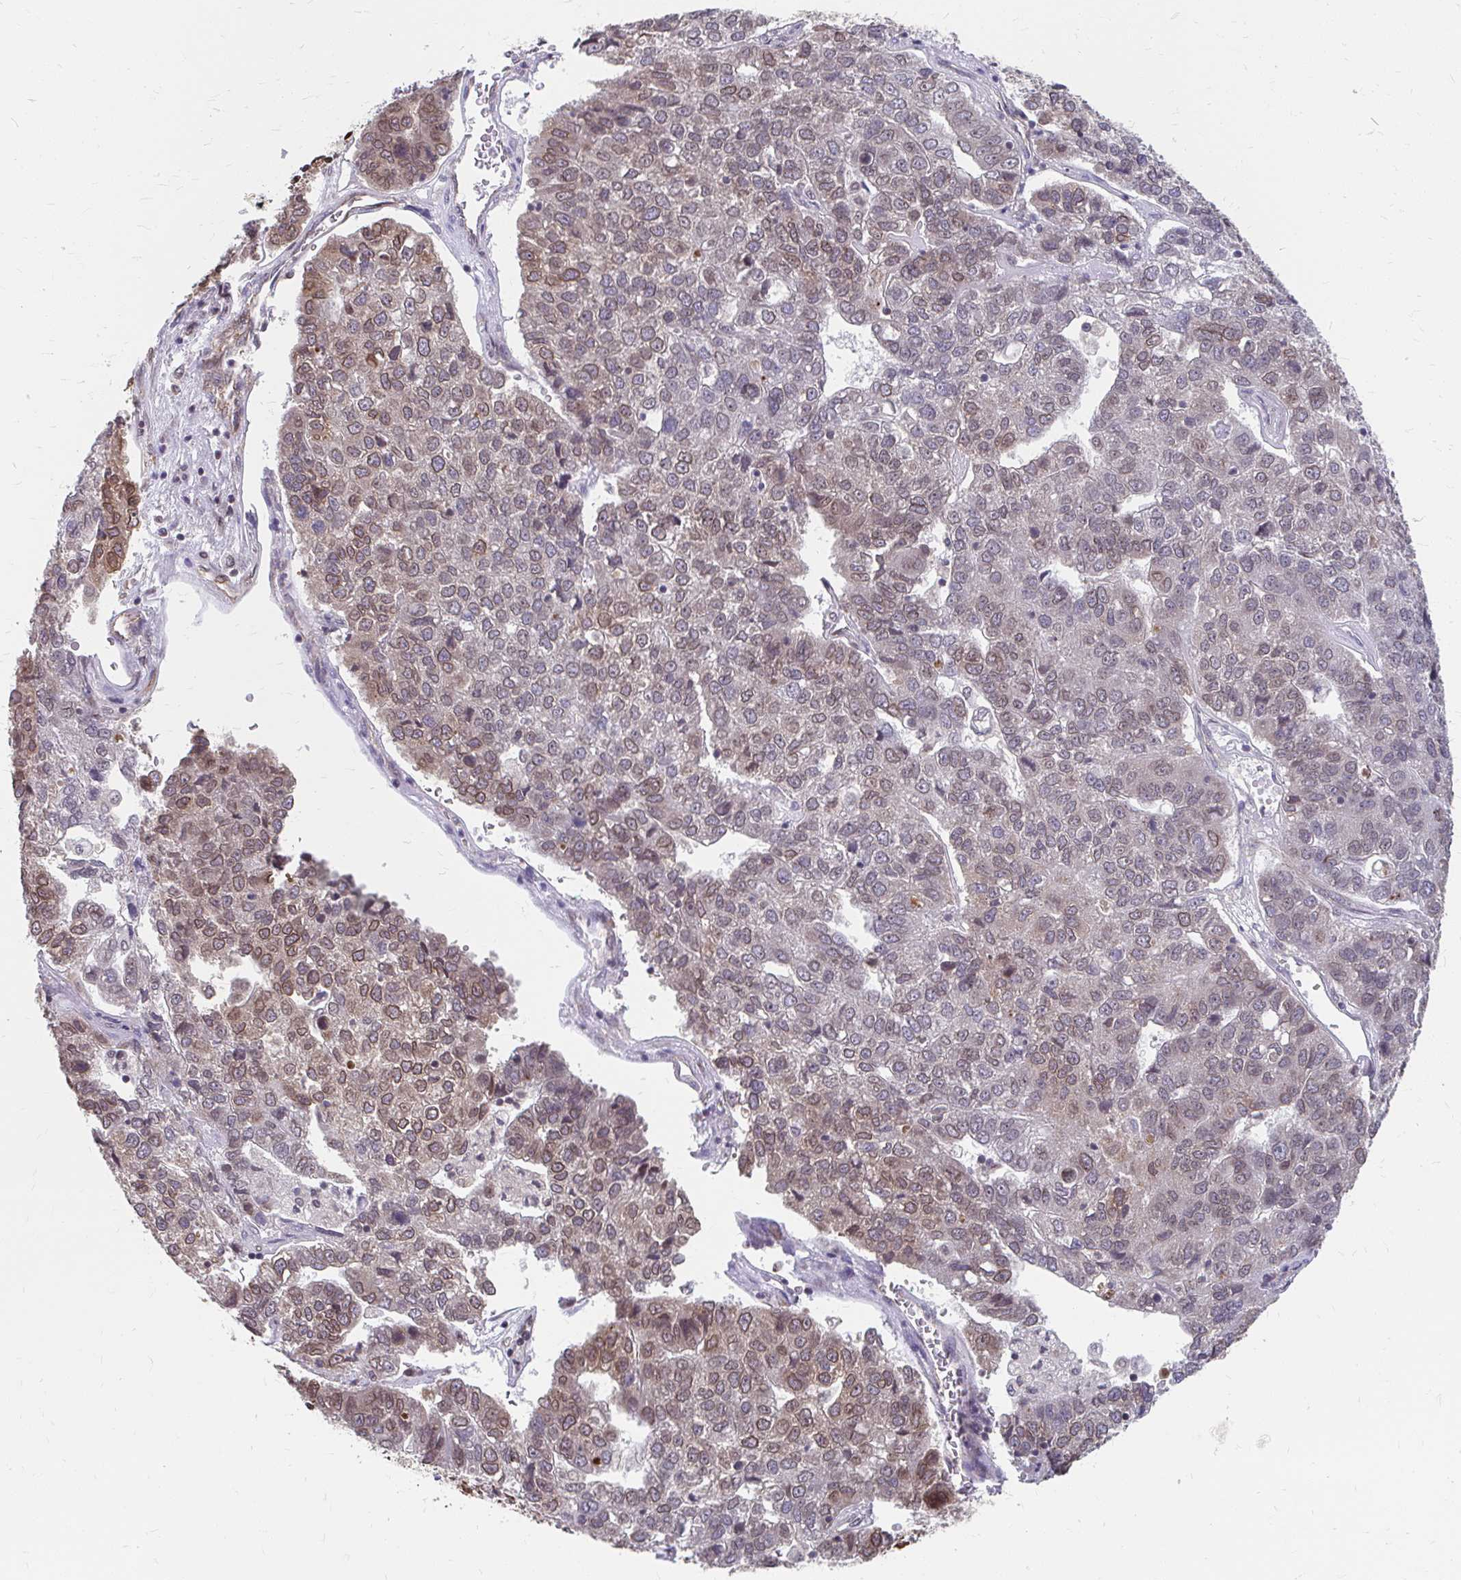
{"staining": {"intensity": "moderate", "quantity": "<25%", "location": "cytoplasmic/membranous,nuclear"}, "tissue": "pancreatic cancer", "cell_type": "Tumor cells", "image_type": "cancer", "snomed": [{"axis": "morphology", "description": "Adenocarcinoma, NOS"}, {"axis": "topography", "description": "Pancreas"}], "caption": "Protein positivity by immunohistochemistry exhibits moderate cytoplasmic/membranous and nuclear staining in about <25% of tumor cells in pancreatic adenocarcinoma. The protein of interest is shown in brown color, while the nuclei are stained blue.", "gene": "XPO1", "patient": {"sex": "female", "age": 61}}